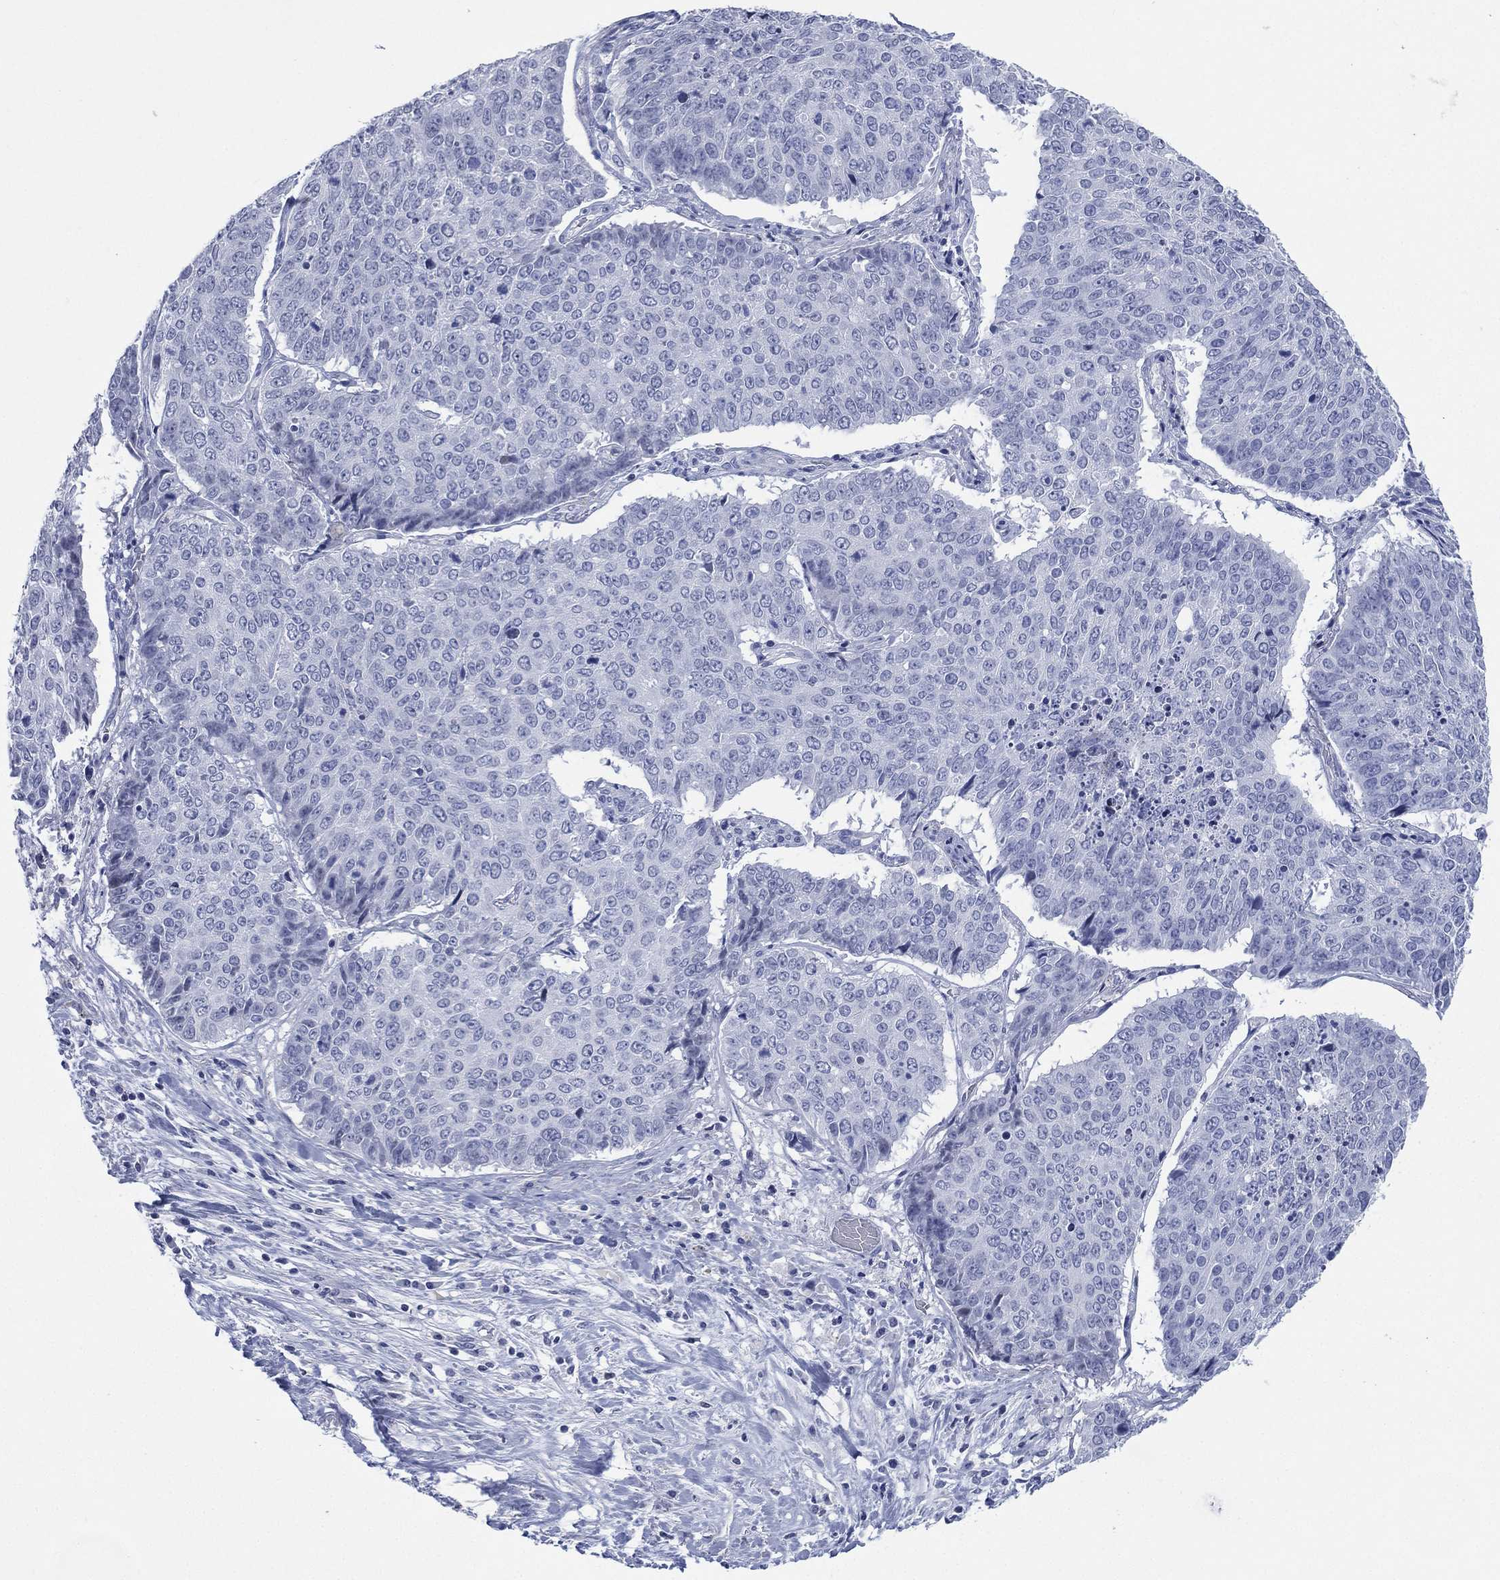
{"staining": {"intensity": "negative", "quantity": "none", "location": "none"}, "tissue": "lung cancer", "cell_type": "Tumor cells", "image_type": "cancer", "snomed": [{"axis": "morphology", "description": "Normal tissue, NOS"}, {"axis": "morphology", "description": "Squamous cell carcinoma, NOS"}, {"axis": "topography", "description": "Bronchus"}, {"axis": "topography", "description": "Lung"}], "caption": "Protein analysis of lung cancer (squamous cell carcinoma) displays no significant positivity in tumor cells.", "gene": "TMEM247", "patient": {"sex": "male", "age": 64}}